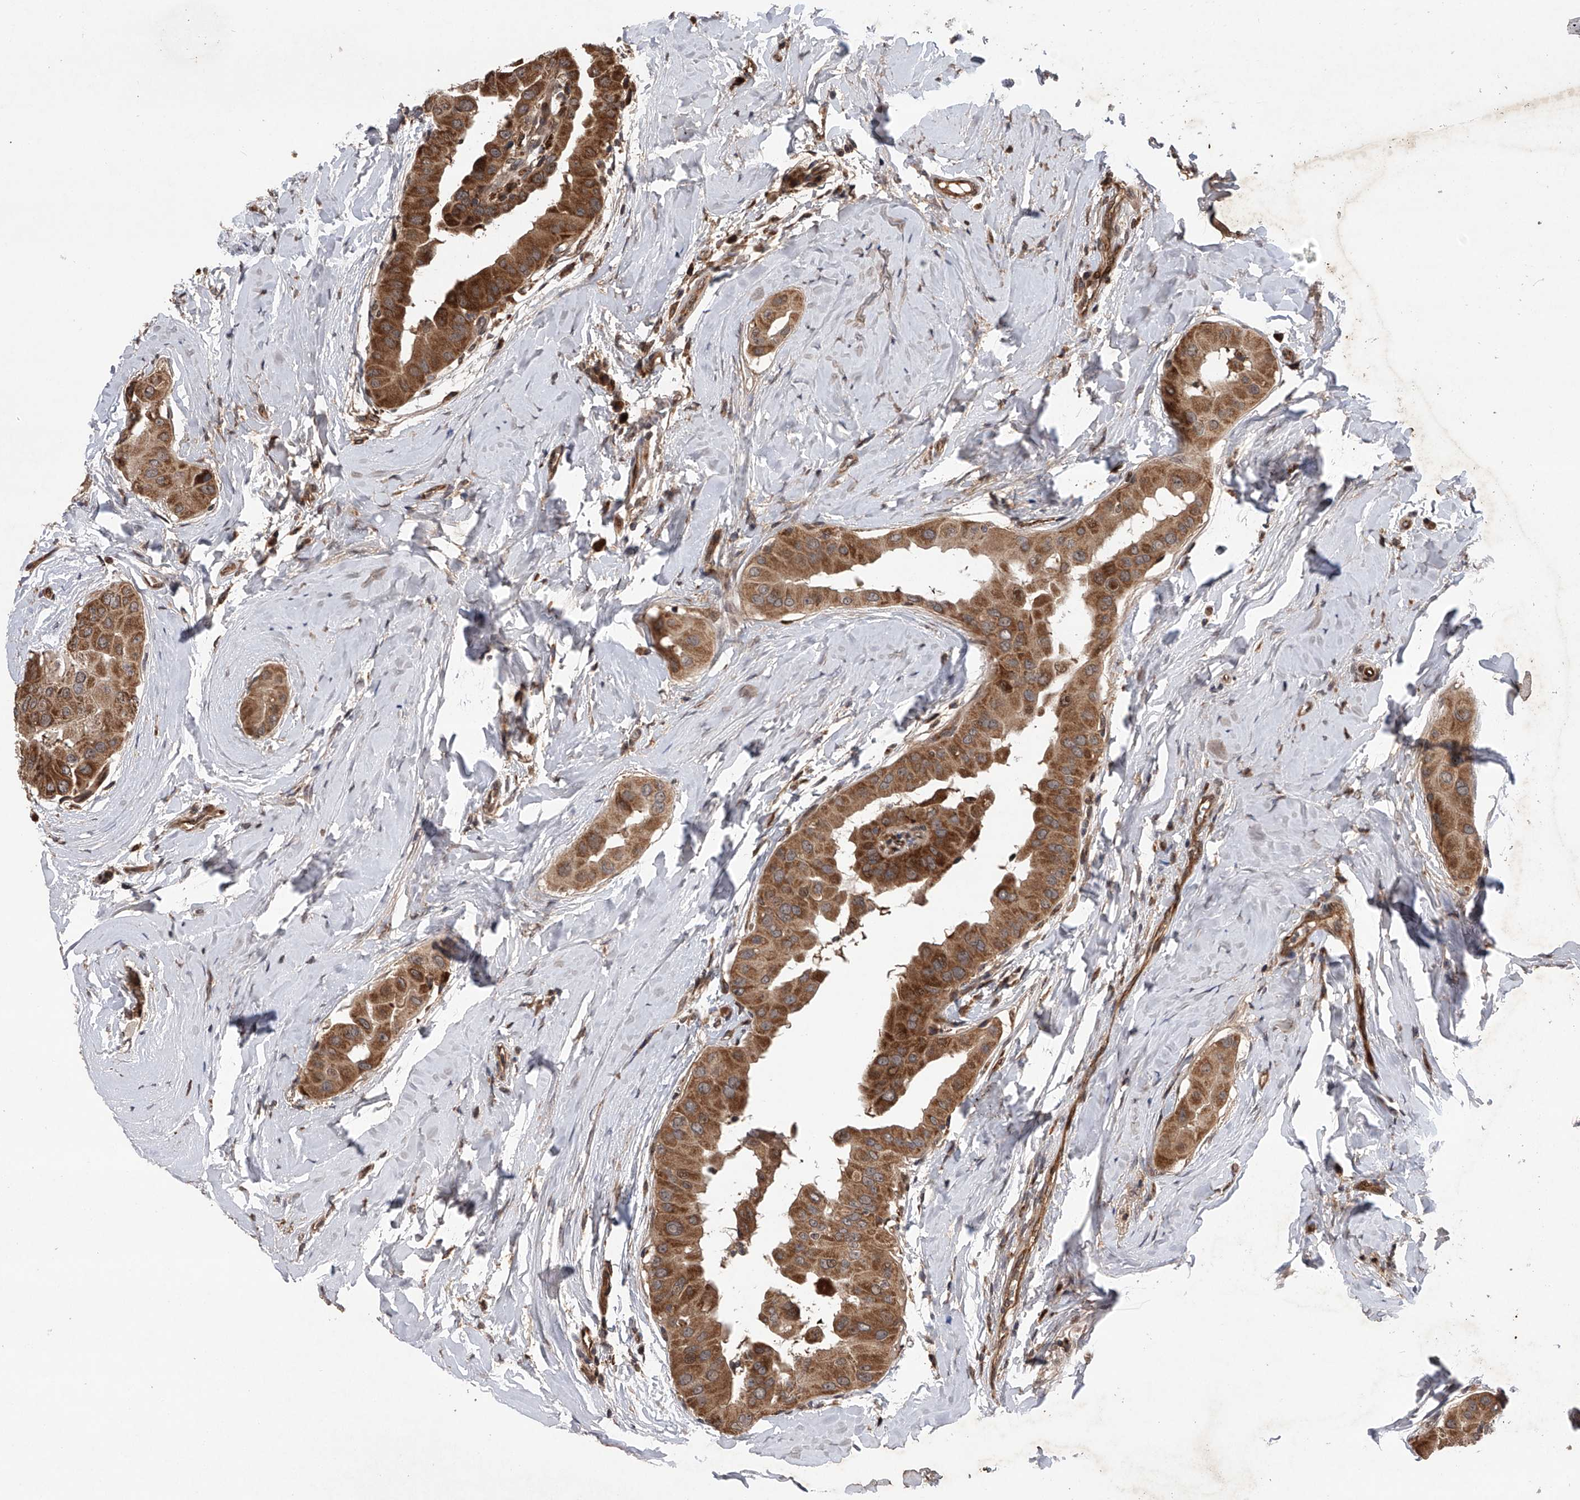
{"staining": {"intensity": "moderate", "quantity": ">75%", "location": "cytoplasmic/membranous"}, "tissue": "thyroid cancer", "cell_type": "Tumor cells", "image_type": "cancer", "snomed": [{"axis": "morphology", "description": "Papillary adenocarcinoma, NOS"}, {"axis": "topography", "description": "Thyroid gland"}], "caption": "A medium amount of moderate cytoplasmic/membranous expression is appreciated in approximately >75% of tumor cells in thyroid cancer (papillary adenocarcinoma) tissue.", "gene": "MAP3K11", "patient": {"sex": "male", "age": 33}}